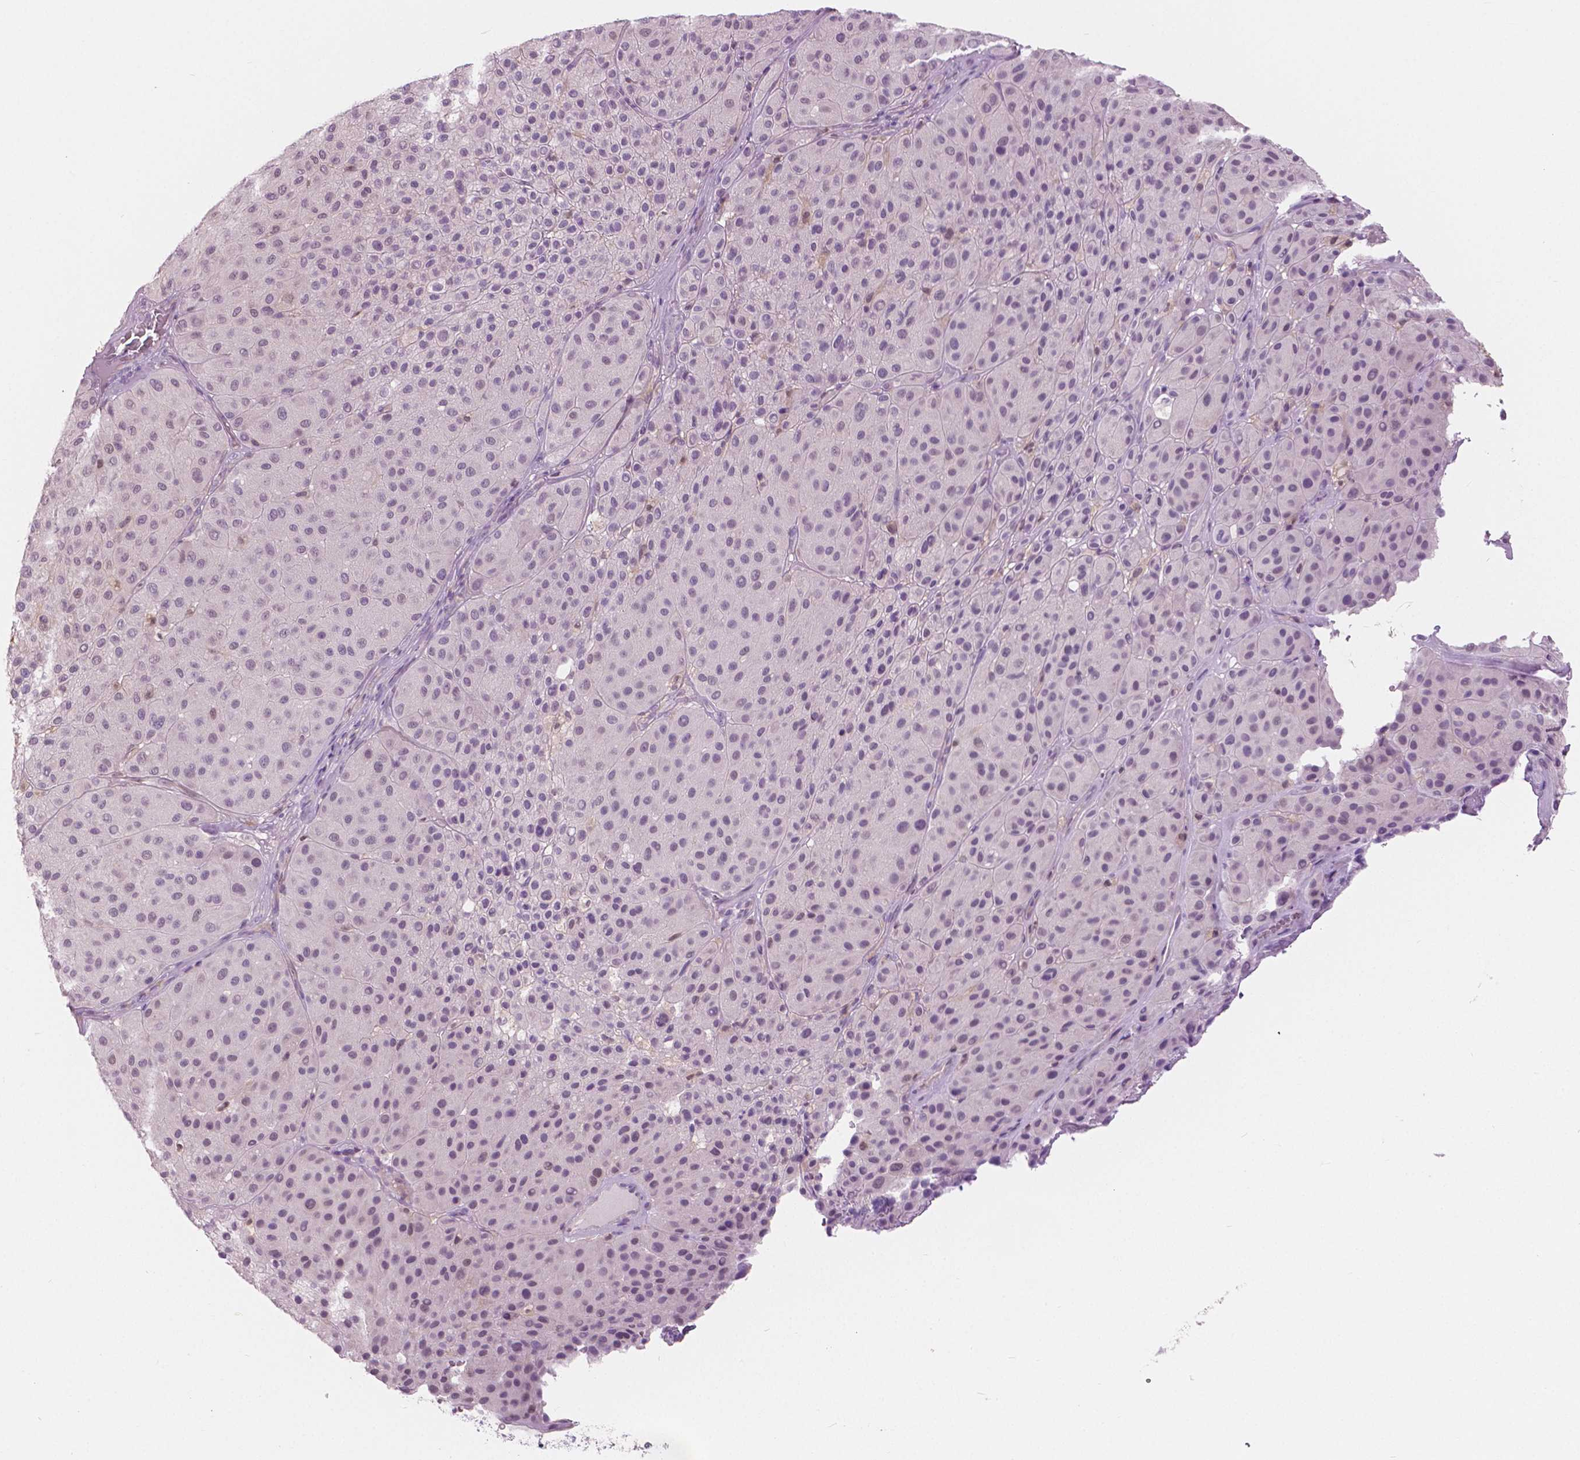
{"staining": {"intensity": "negative", "quantity": "none", "location": "none"}, "tissue": "melanoma", "cell_type": "Tumor cells", "image_type": "cancer", "snomed": [{"axis": "morphology", "description": "Malignant melanoma, Metastatic site"}, {"axis": "topography", "description": "Smooth muscle"}], "caption": "High power microscopy histopathology image of an immunohistochemistry micrograph of malignant melanoma (metastatic site), revealing no significant expression in tumor cells.", "gene": "GALM", "patient": {"sex": "male", "age": 41}}